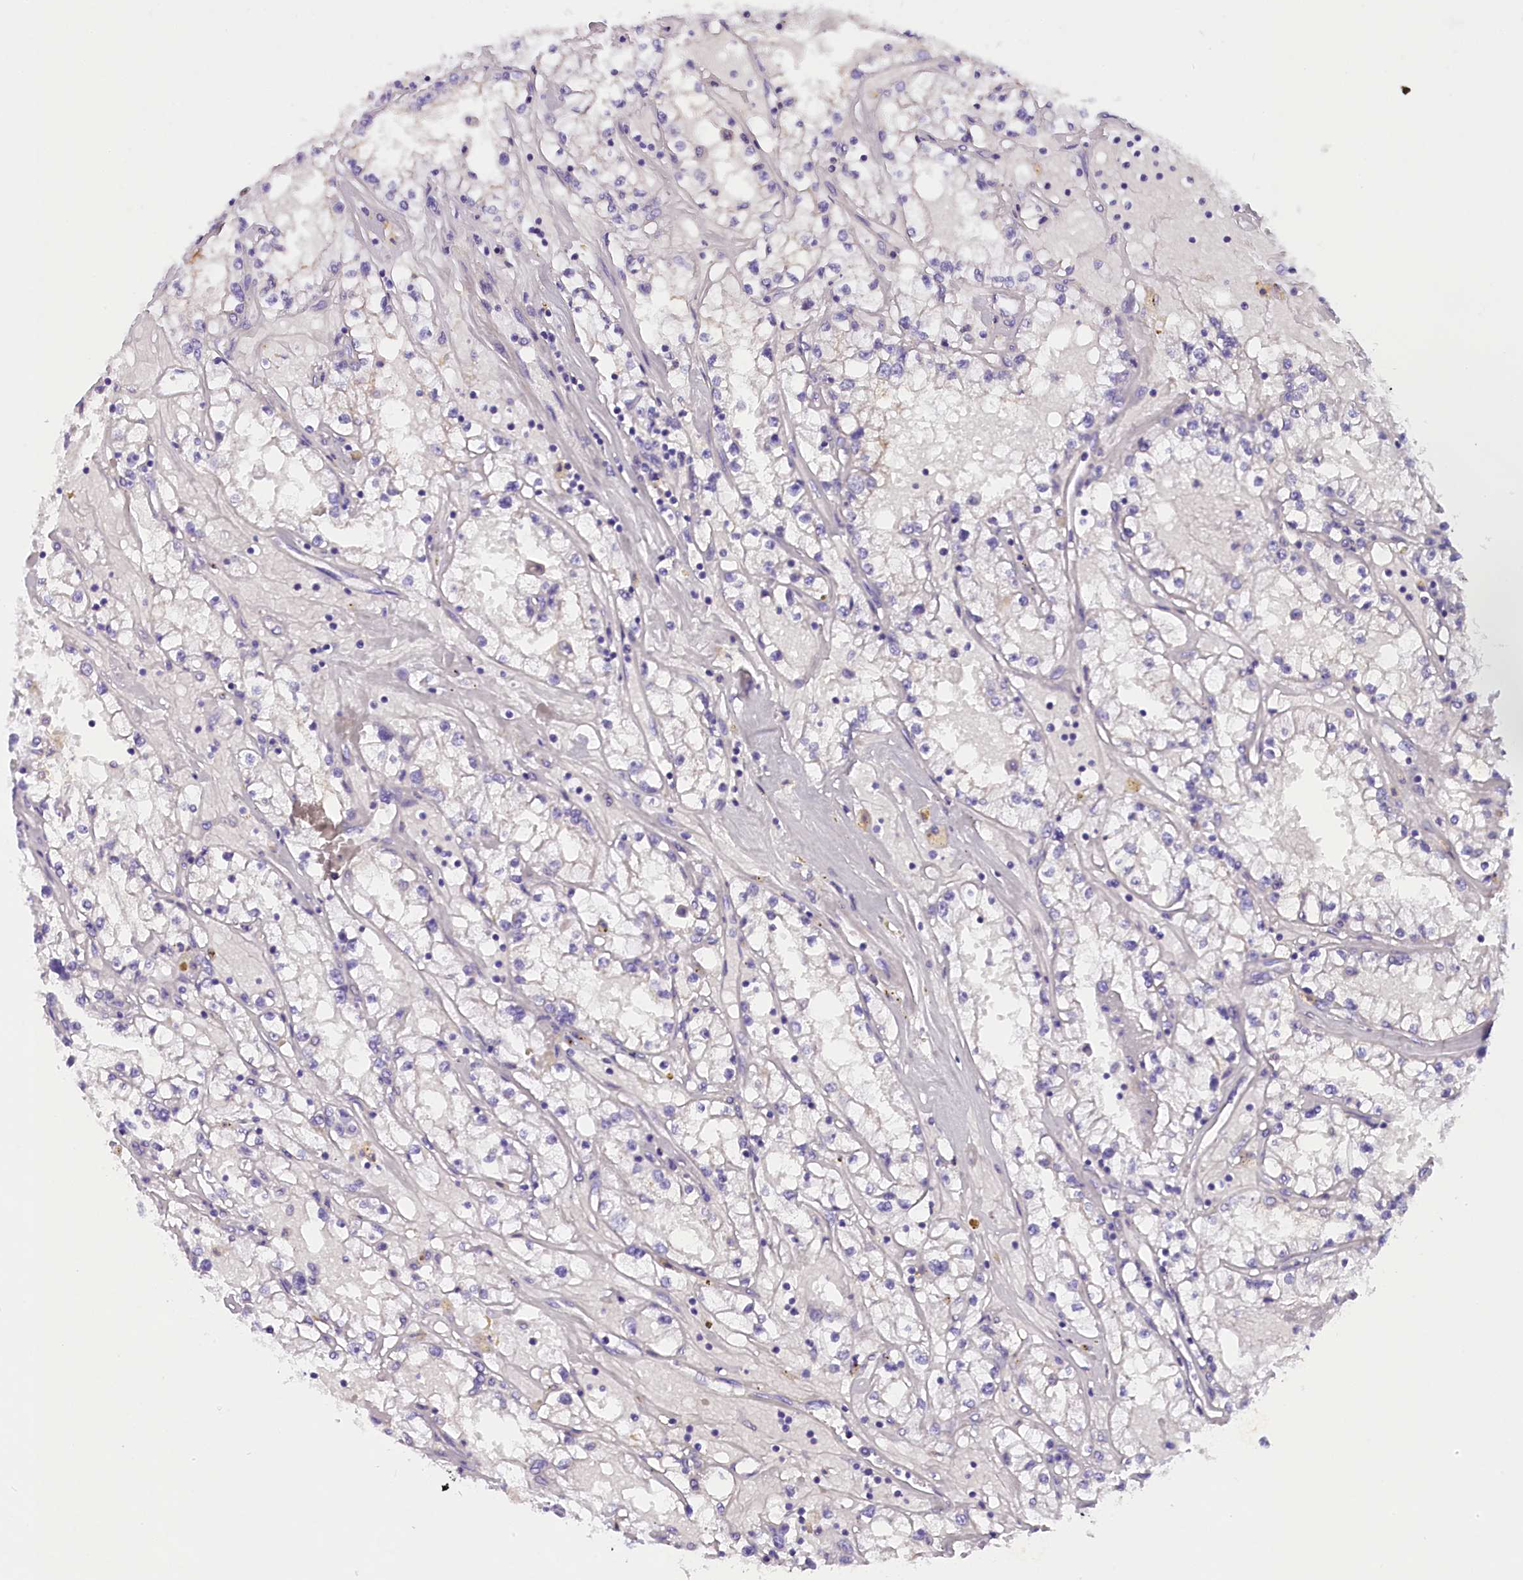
{"staining": {"intensity": "negative", "quantity": "none", "location": "none"}, "tissue": "renal cancer", "cell_type": "Tumor cells", "image_type": "cancer", "snomed": [{"axis": "morphology", "description": "Adenocarcinoma, NOS"}, {"axis": "topography", "description": "Kidney"}], "caption": "A photomicrograph of human renal cancer is negative for staining in tumor cells.", "gene": "AP3B2", "patient": {"sex": "male", "age": 56}}